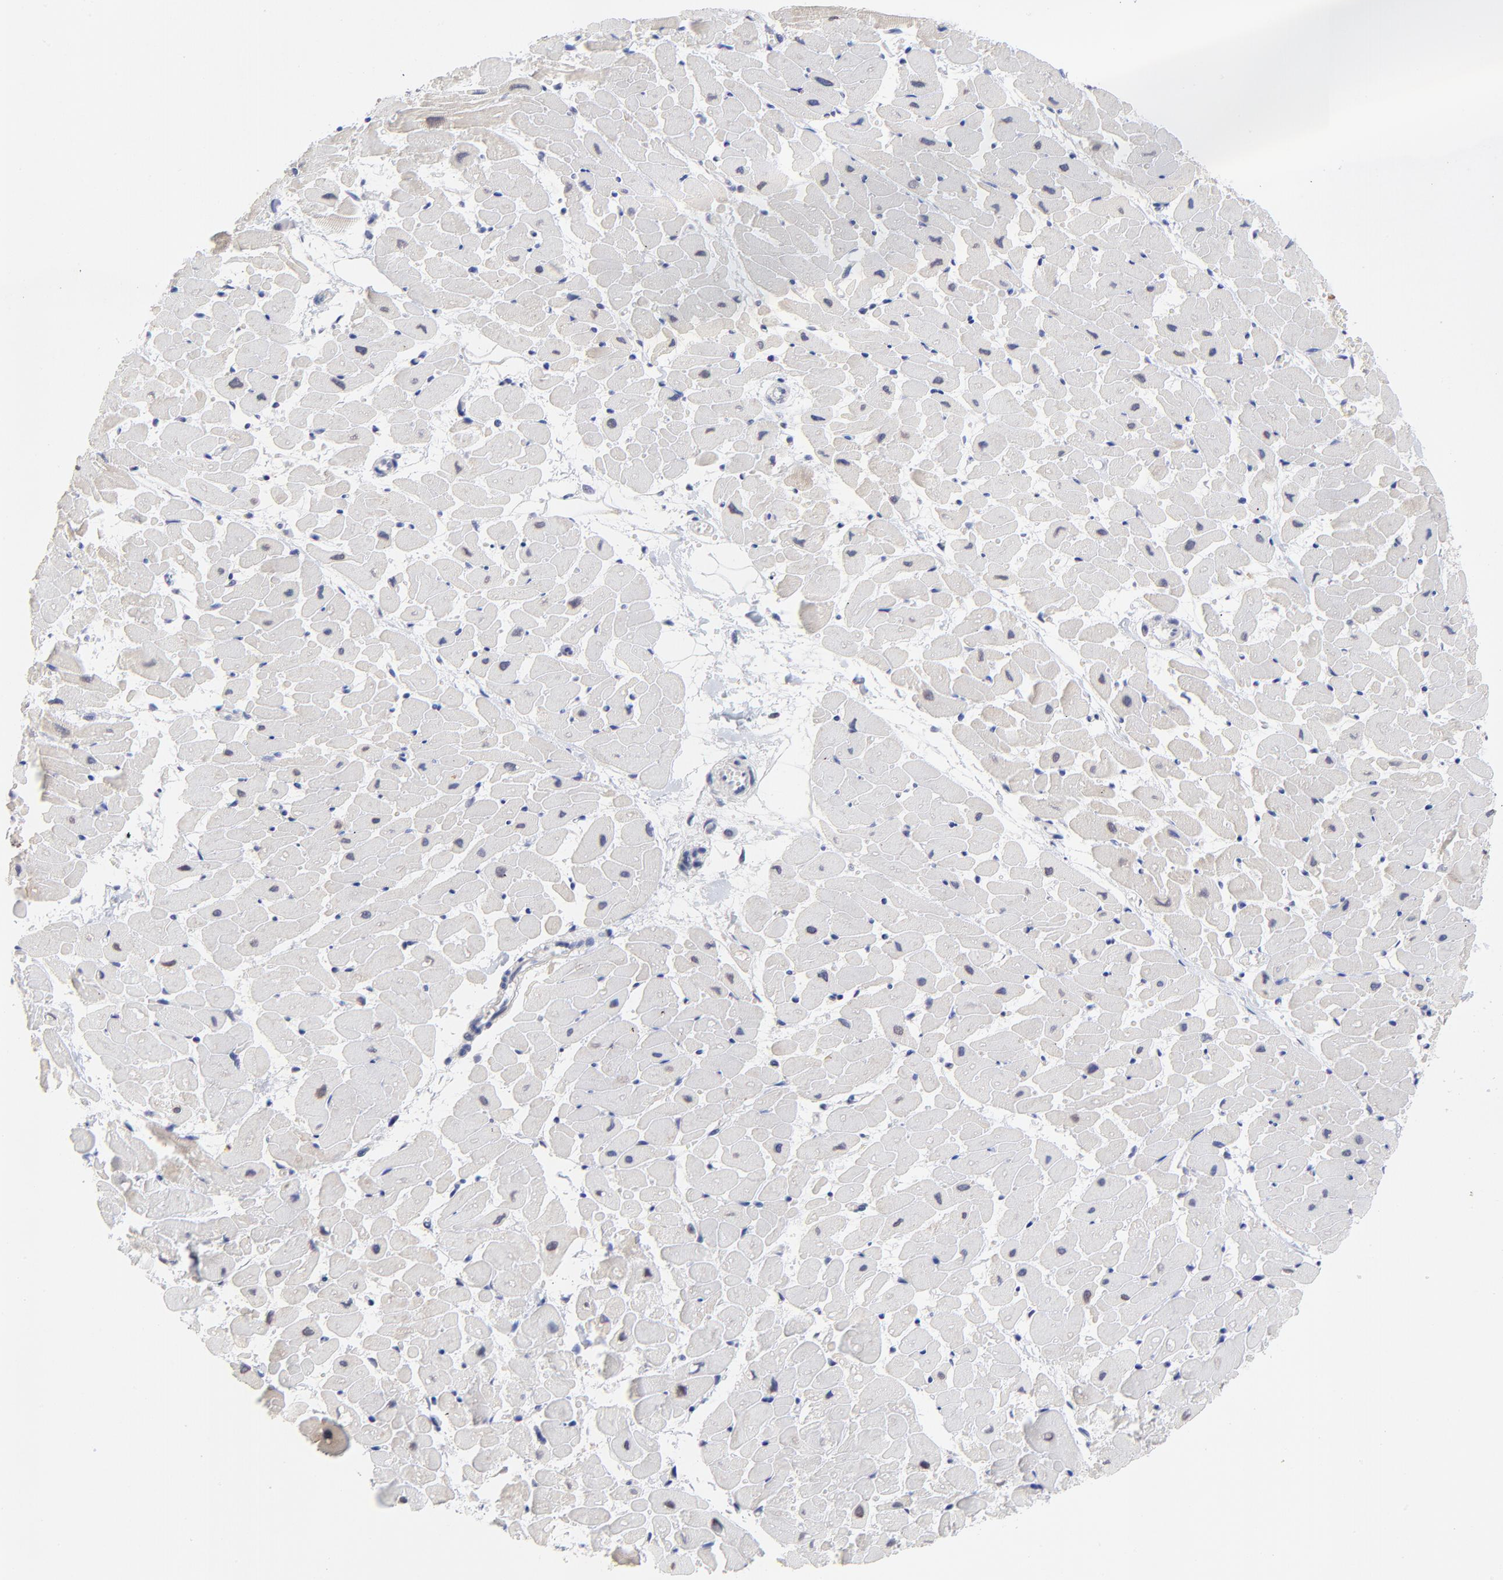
{"staining": {"intensity": "negative", "quantity": "none", "location": "none"}, "tissue": "heart muscle", "cell_type": "Cardiomyocytes", "image_type": "normal", "snomed": [{"axis": "morphology", "description": "Normal tissue, NOS"}, {"axis": "topography", "description": "Heart"}], "caption": "Protein analysis of unremarkable heart muscle demonstrates no significant positivity in cardiomyocytes.", "gene": "FBXO8", "patient": {"sex": "female", "age": 19}}